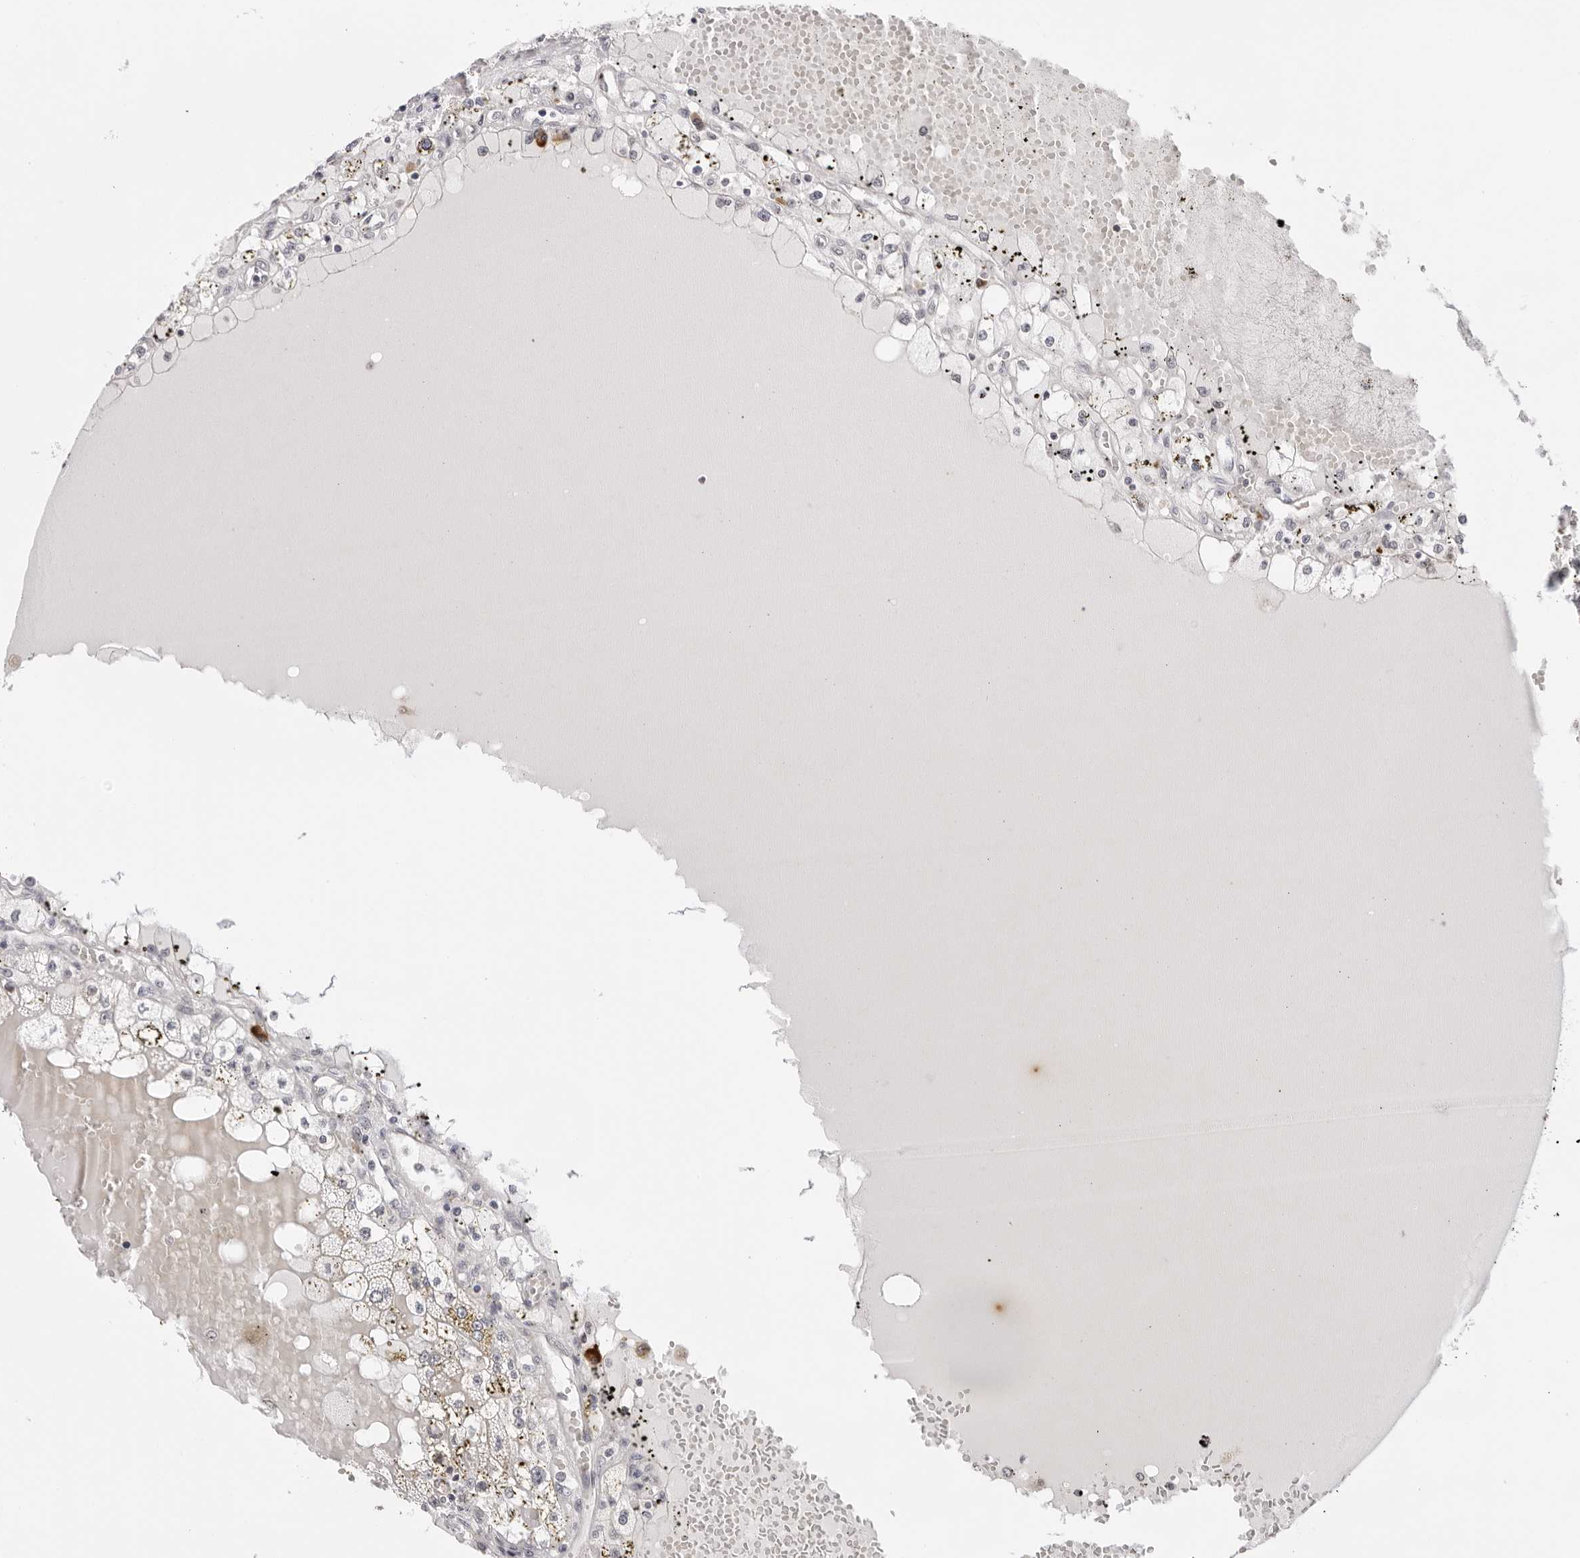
{"staining": {"intensity": "negative", "quantity": "none", "location": "none"}, "tissue": "renal cancer", "cell_type": "Tumor cells", "image_type": "cancer", "snomed": [{"axis": "morphology", "description": "Adenocarcinoma, NOS"}, {"axis": "topography", "description": "Kidney"}], "caption": "Immunohistochemistry (IHC) histopathology image of renal cancer stained for a protein (brown), which reveals no positivity in tumor cells. (DAB (3,3'-diaminobenzidine) immunohistochemistry visualized using brightfield microscopy, high magnification).", "gene": "IL17RA", "patient": {"sex": "male", "age": 56}}